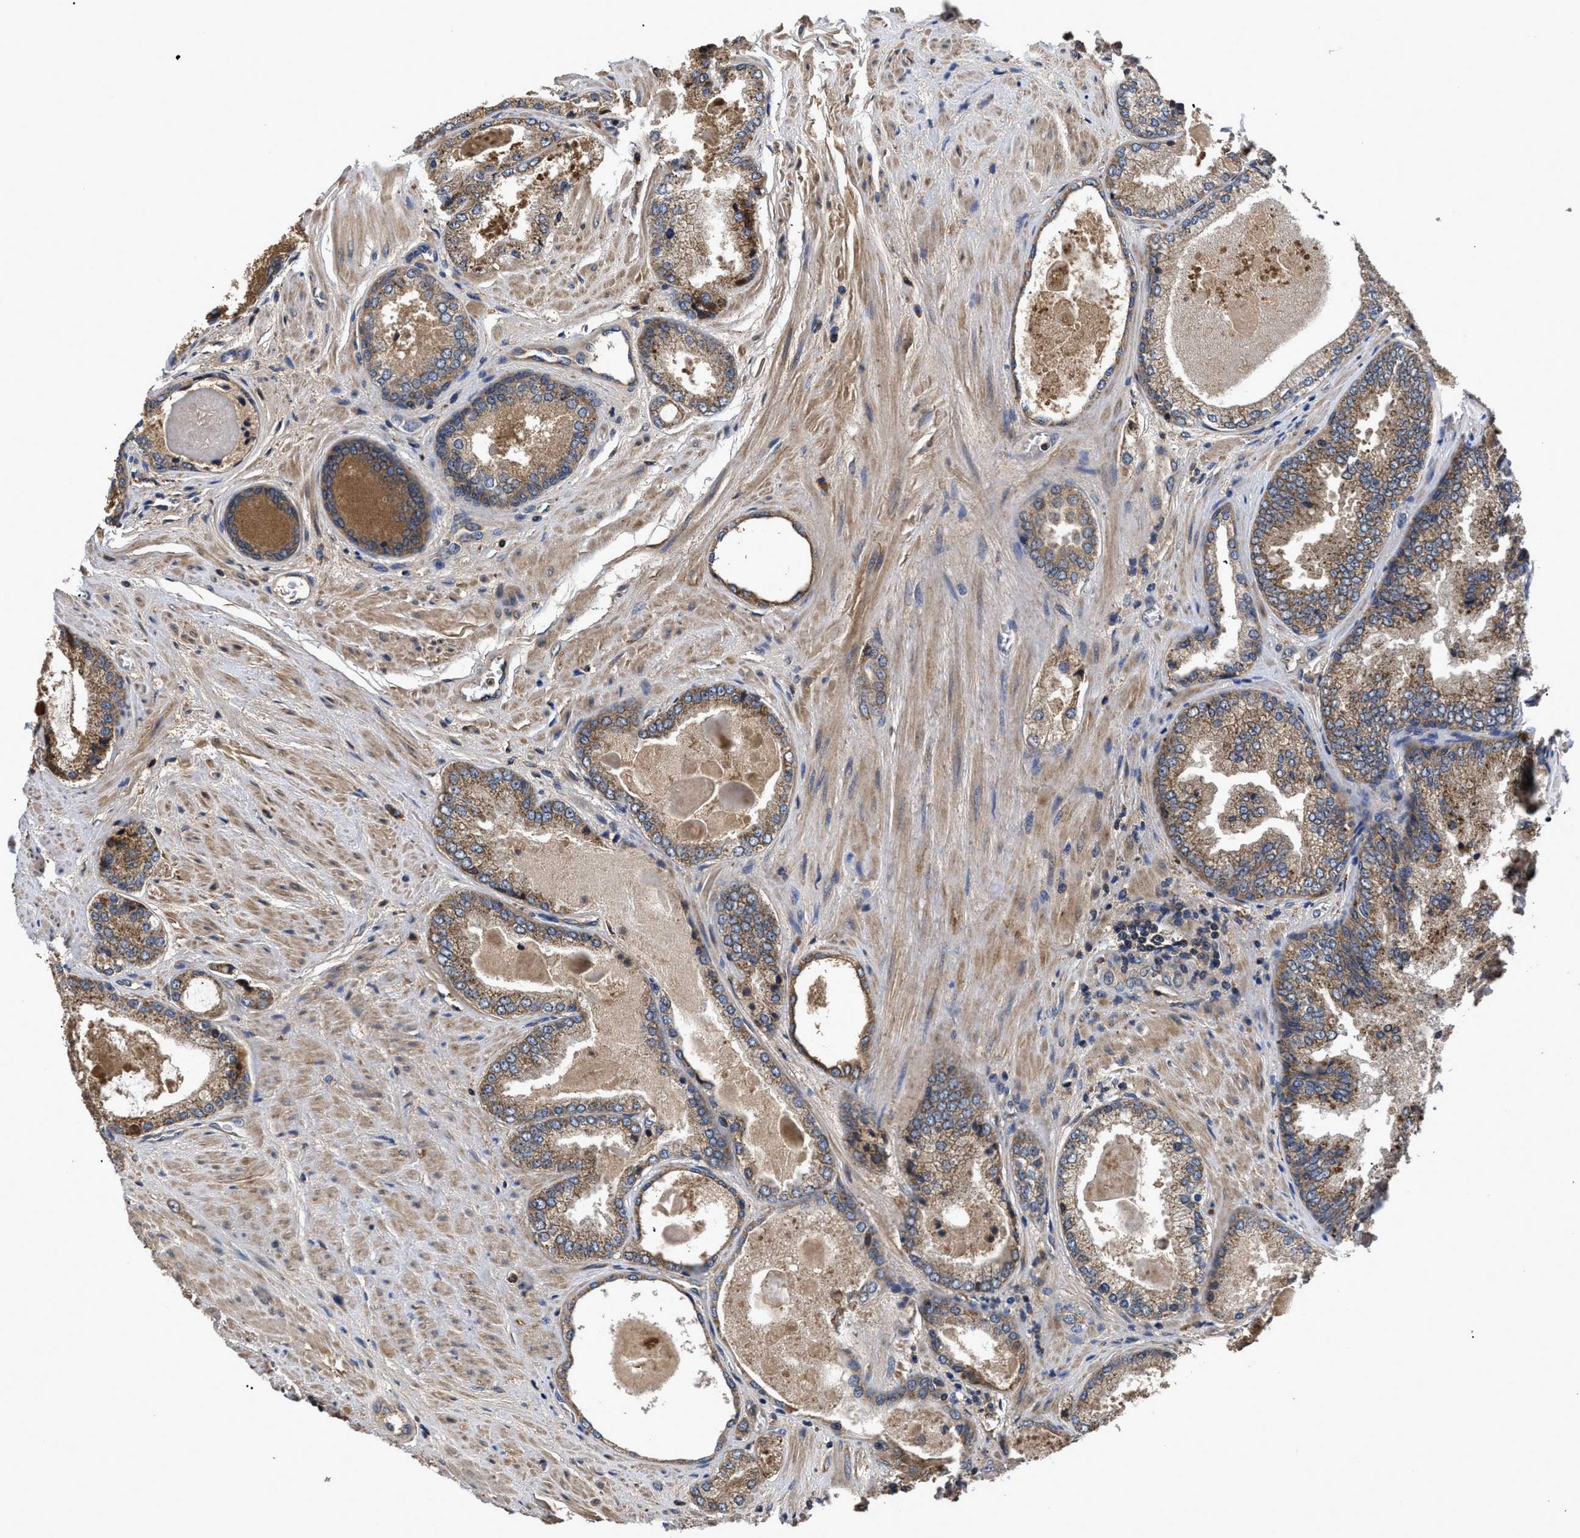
{"staining": {"intensity": "moderate", "quantity": ">75%", "location": "cytoplasmic/membranous"}, "tissue": "prostate cancer", "cell_type": "Tumor cells", "image_type": "cancer", "snomed": [{"axis": "morphology", "description": "Adenocarcinoma, High grade"}, {"axis": "topography", "description": "Prostate"}], "caption": "Moderate cytoplasmic/membranous staining for a protein is present in approximately >75% of tumor cells of prostate adenocarcinoma (high-grade) using IHC.", "gene": "LRRC3", "patient": {"sex": "male", "age": 65}}